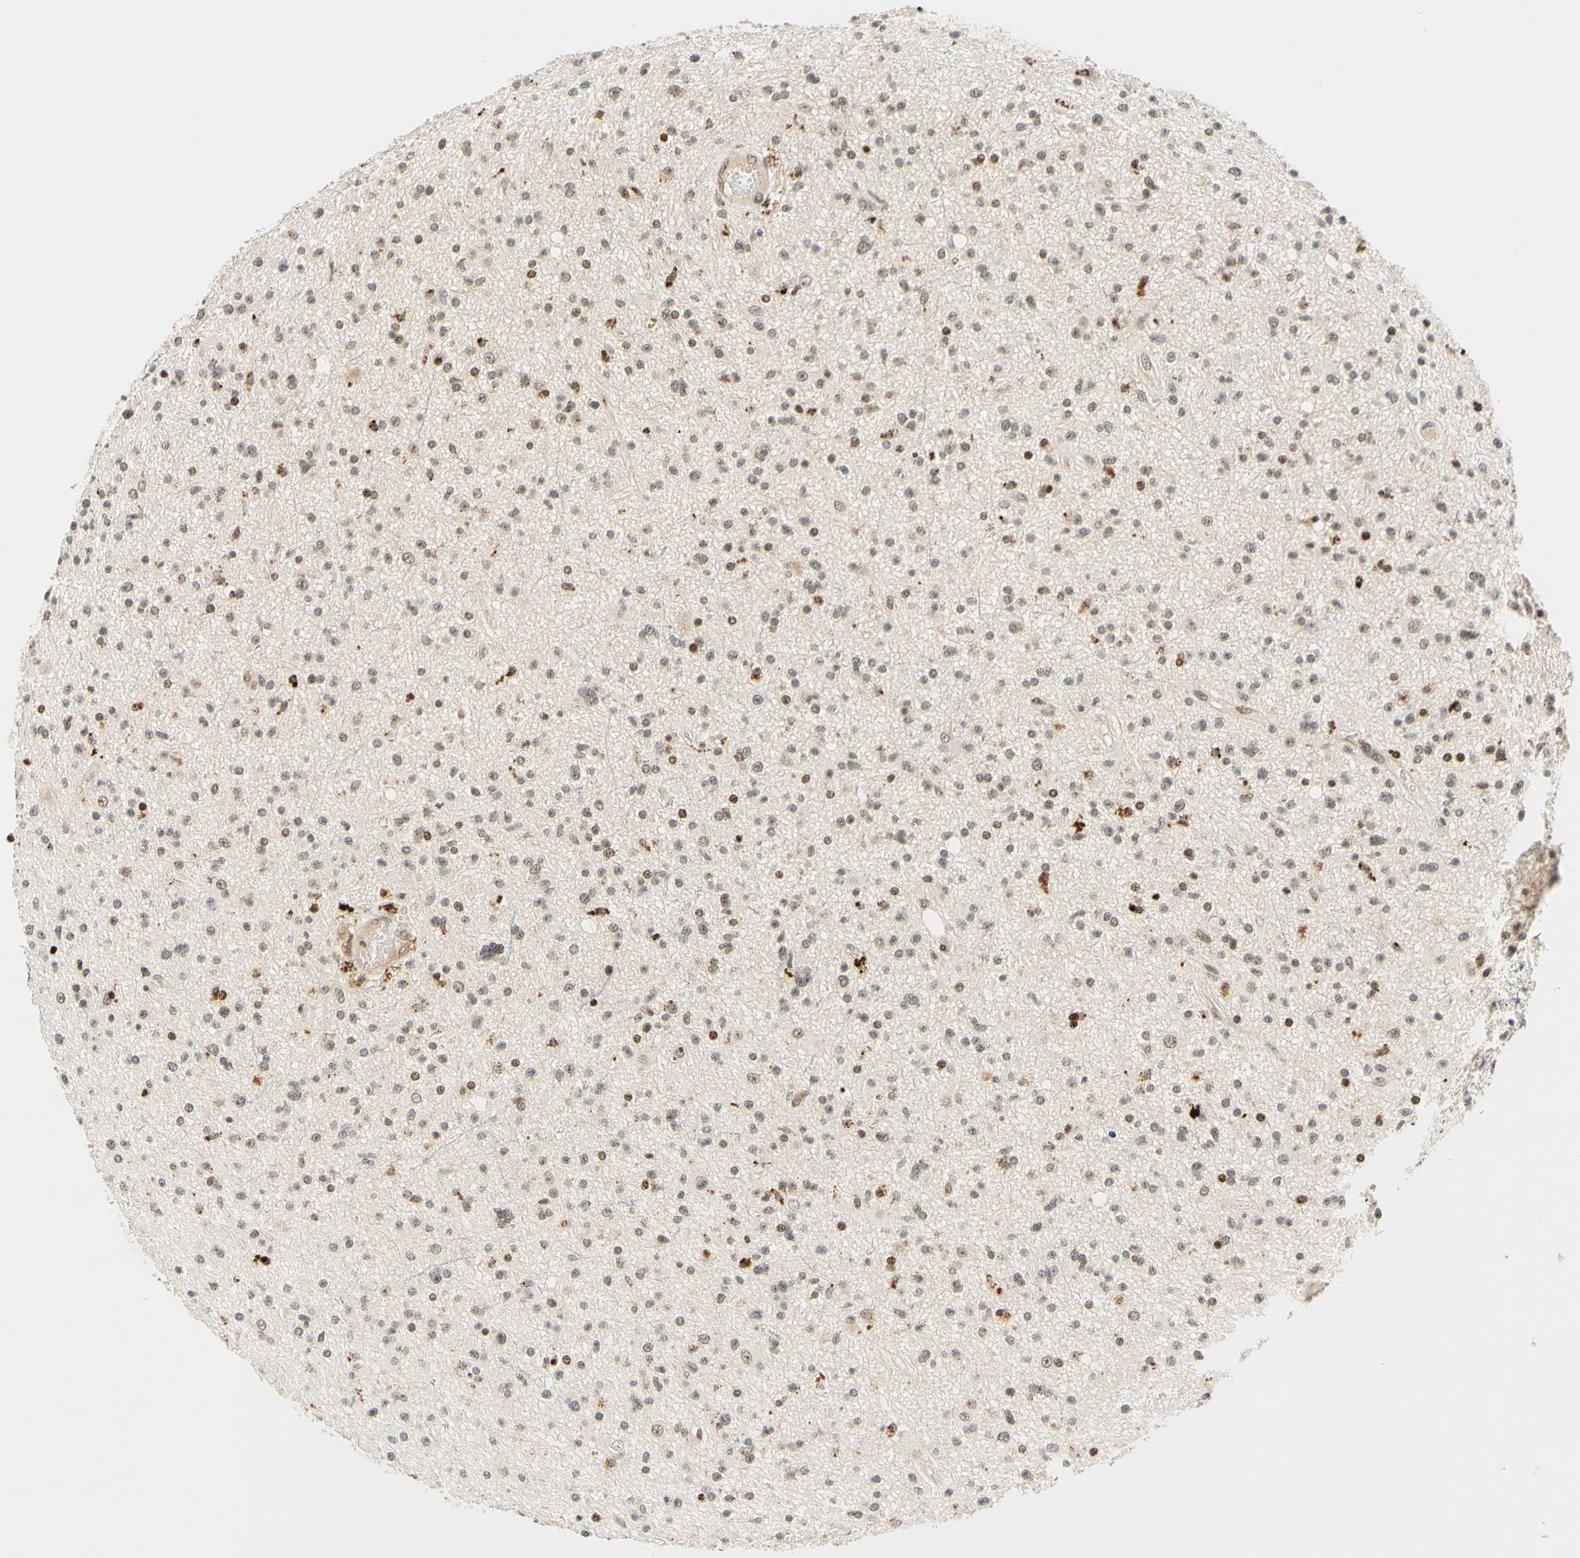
{"staining": {"intensity": "moderate", "quantity": "<25%", "location": "cytoplasmic/membranous,nuclear"}, "tissue": "glioma", "cell_type": "Tumor cells", "image_type": "cancer", "snomed": [{"axis": "morphology", "description": "Glioma, malignant, High grade"}, {"axis": "topography", "description": "Brain"}], "caption": "Human glioma stained with a brown dye shows moderate cytoplasmic/membranous and nuclear positive positivity in approximately <25% of tumor cells.", "gene": "CDK7", "patient": {"sex": "male", "age": 33}}